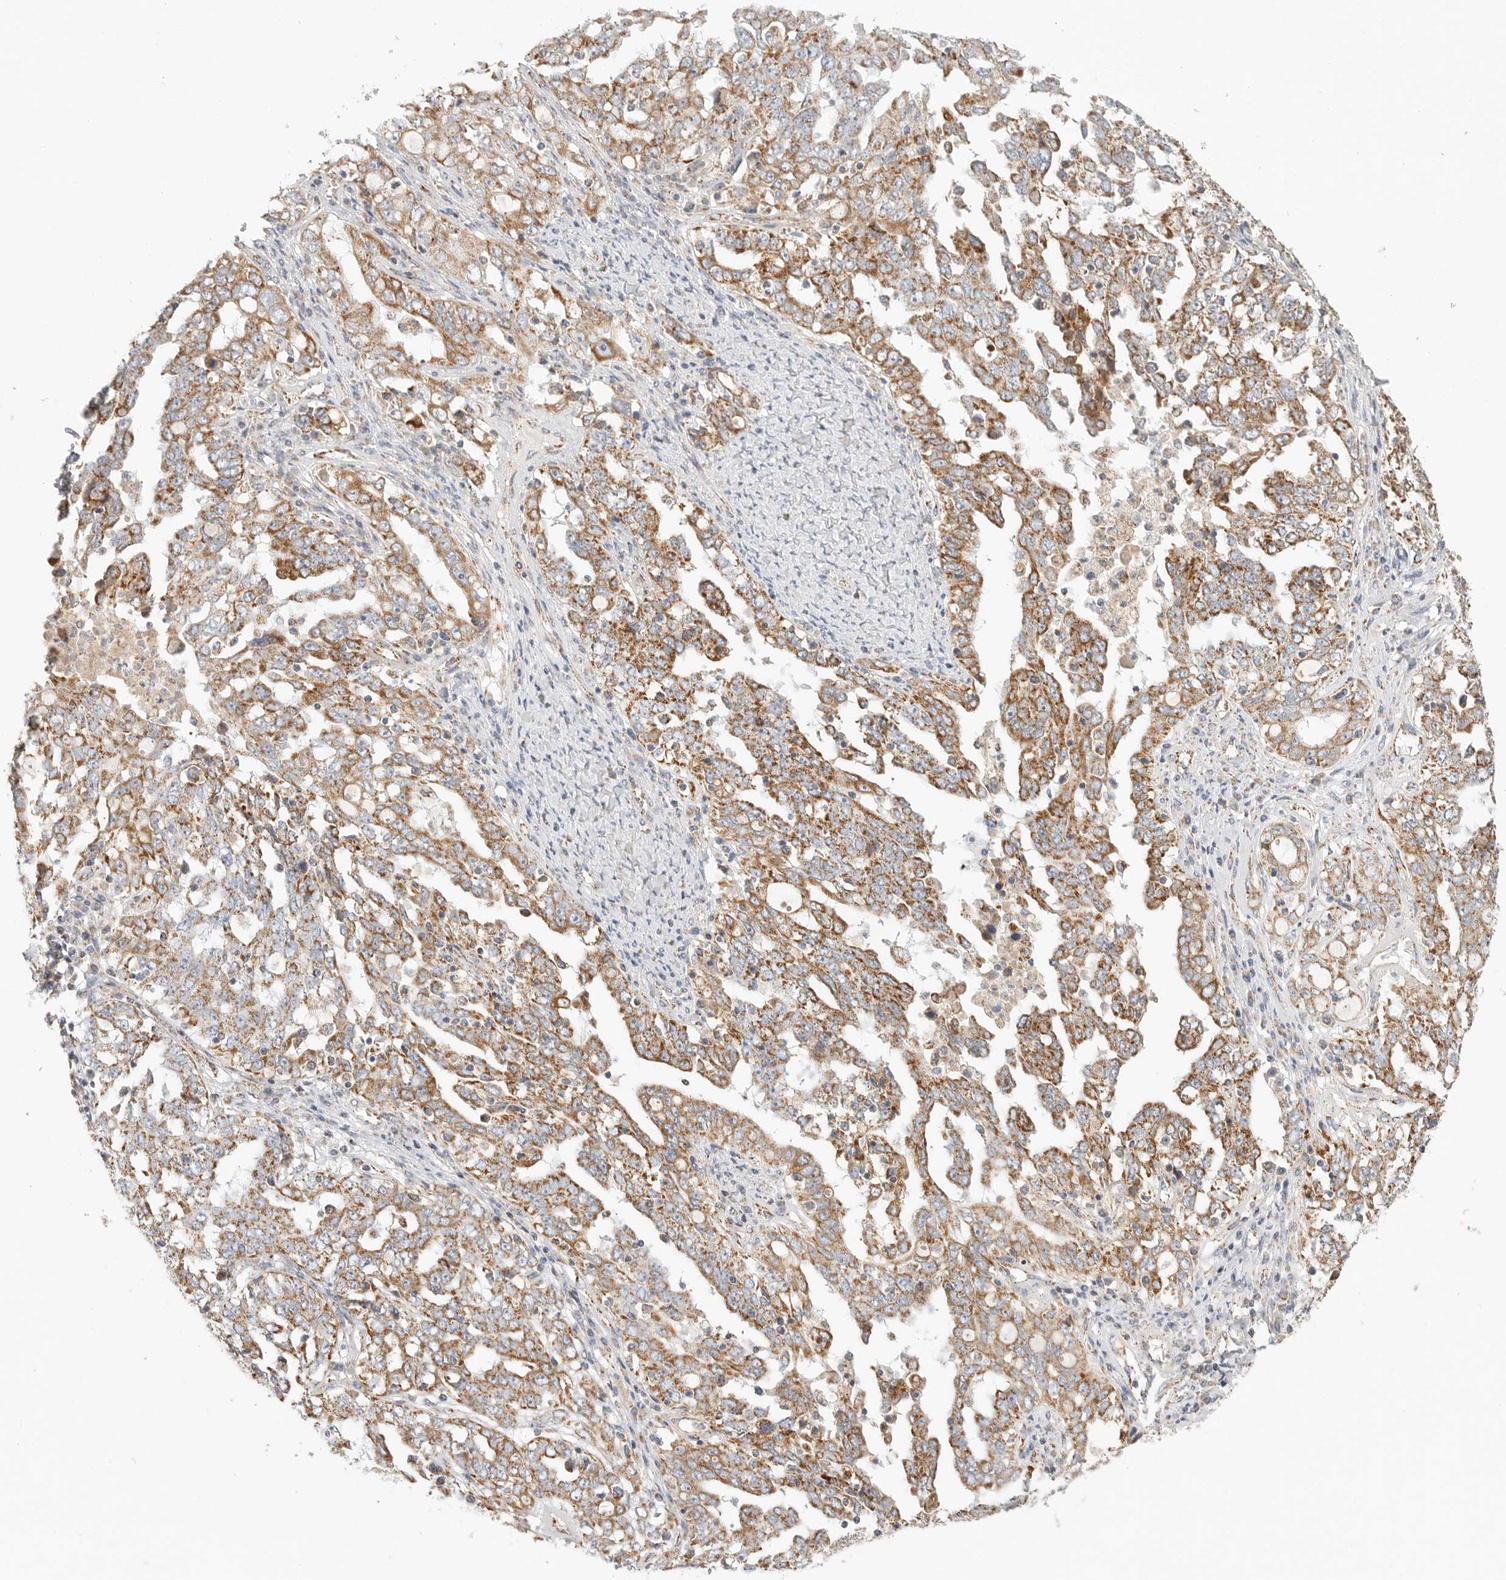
{"staining": {"intensity": "moderate", "quantity": ">75%", "location": "cytoplasmic/membranous"}, "tissue": "ovarian cancer", "cell_type": "Tumor cells", "image_type": "cancer", "snomed": [{"axis": "morphology", "description": "Carcinoma, endometroid"}, {"axis": "topography", "description": "Ovary"}], "caption": "Protein positivity by immunohistochemistry demonstrates moderate cytoplasmic/membranous staining in approximately >75% of tumor cells in ovarian cancer (endometroid carcinoma).", "gene": "SLC25A26", "patient": {"sex": "female", "age": 62}}